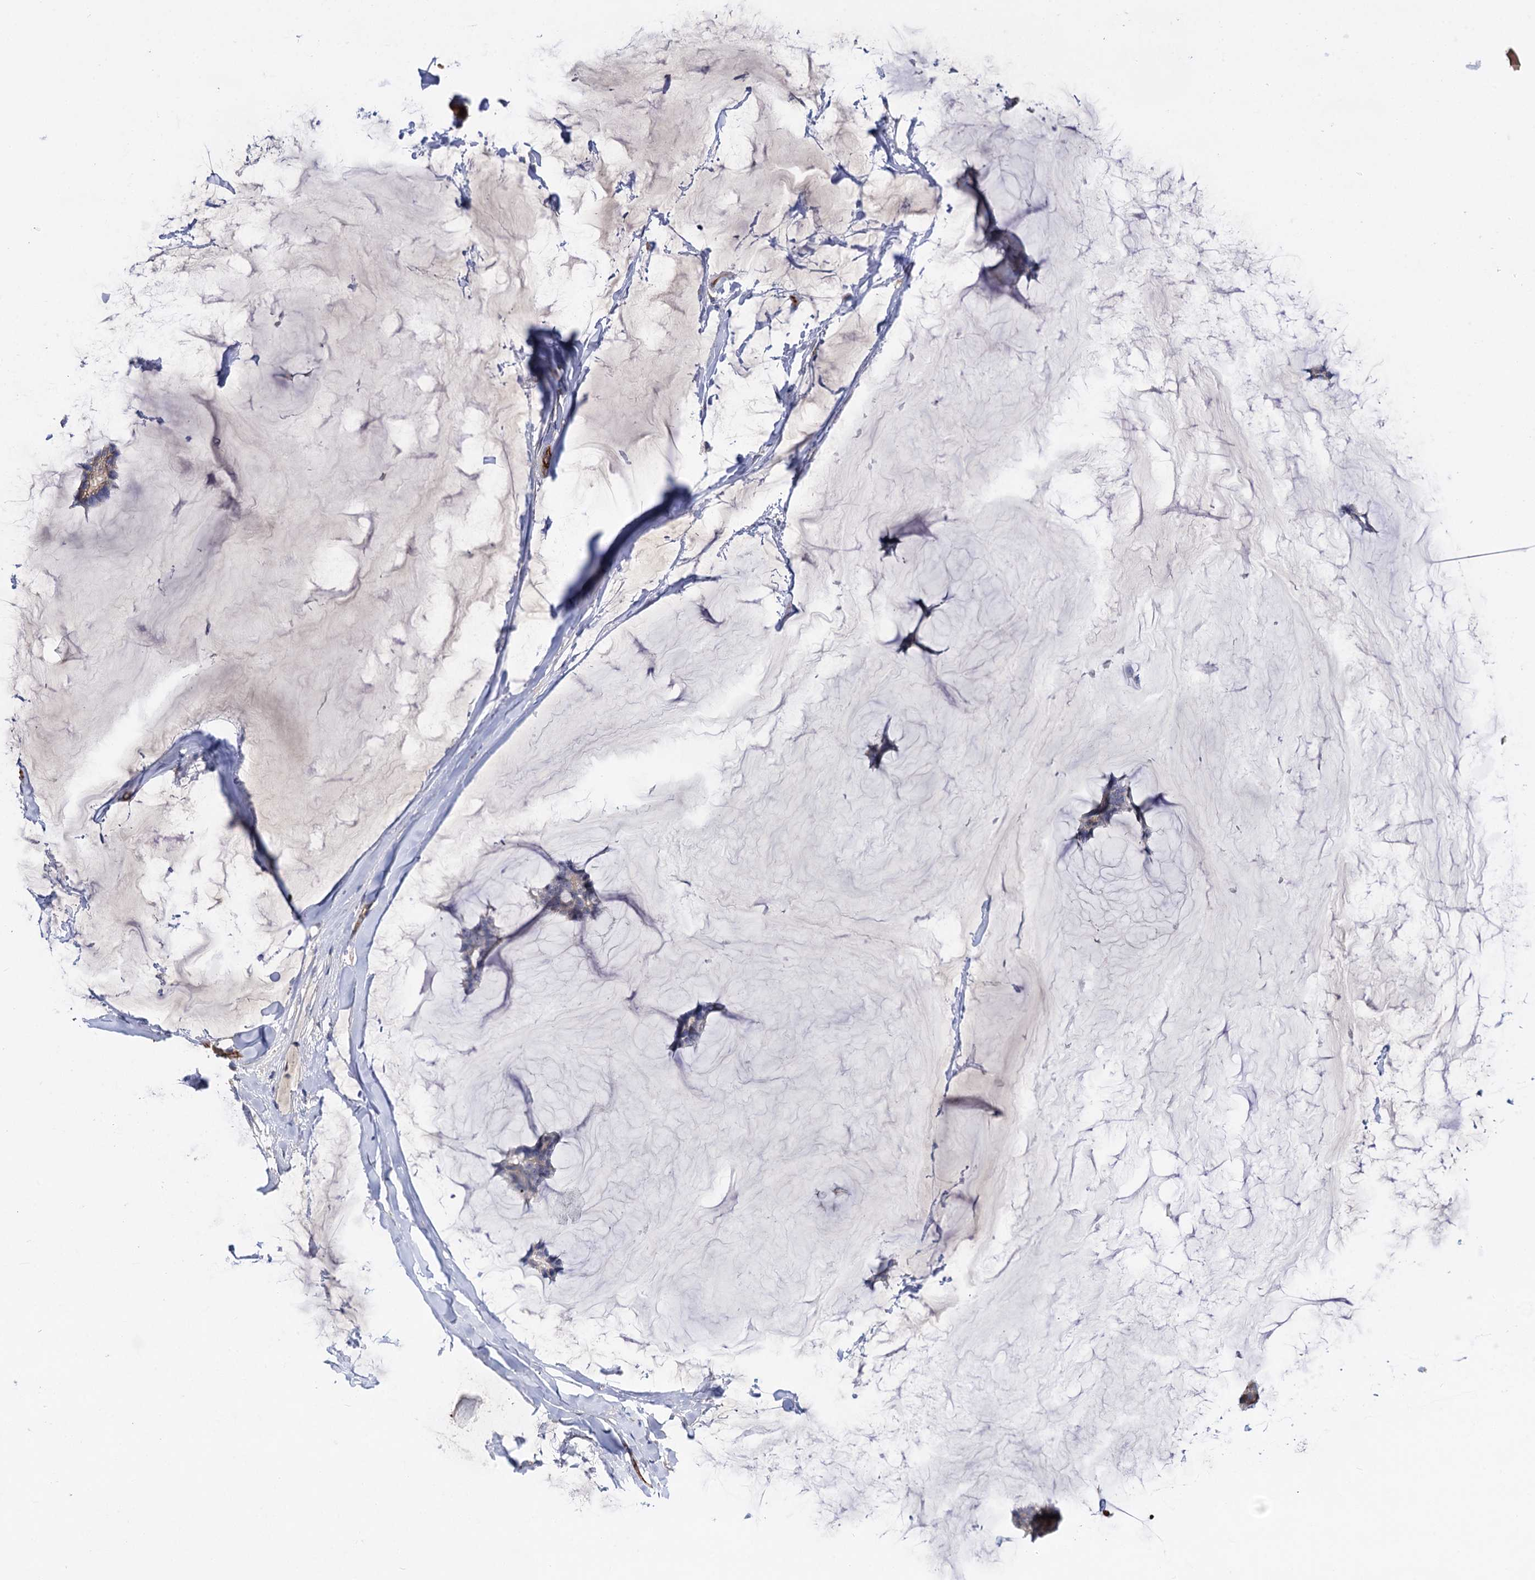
{"staining": {"intensity": "negative", "quantity": "none", "location": "none"}, "tissue": "breast cancer", "cell_type": "Tumor cells", "image_type": "cancer", "snomed": [{"axis": "morphology", "description": "Duct carcinoma"}, {"axis": "topography", "description": "Breast"}], "caption": "Photomicrograph shows no significant protein expression in tumor cells of breast invasive ductal carcinoma.", "gene": "ABLIM1", "patient": {"sex": "female", "age": 93}}